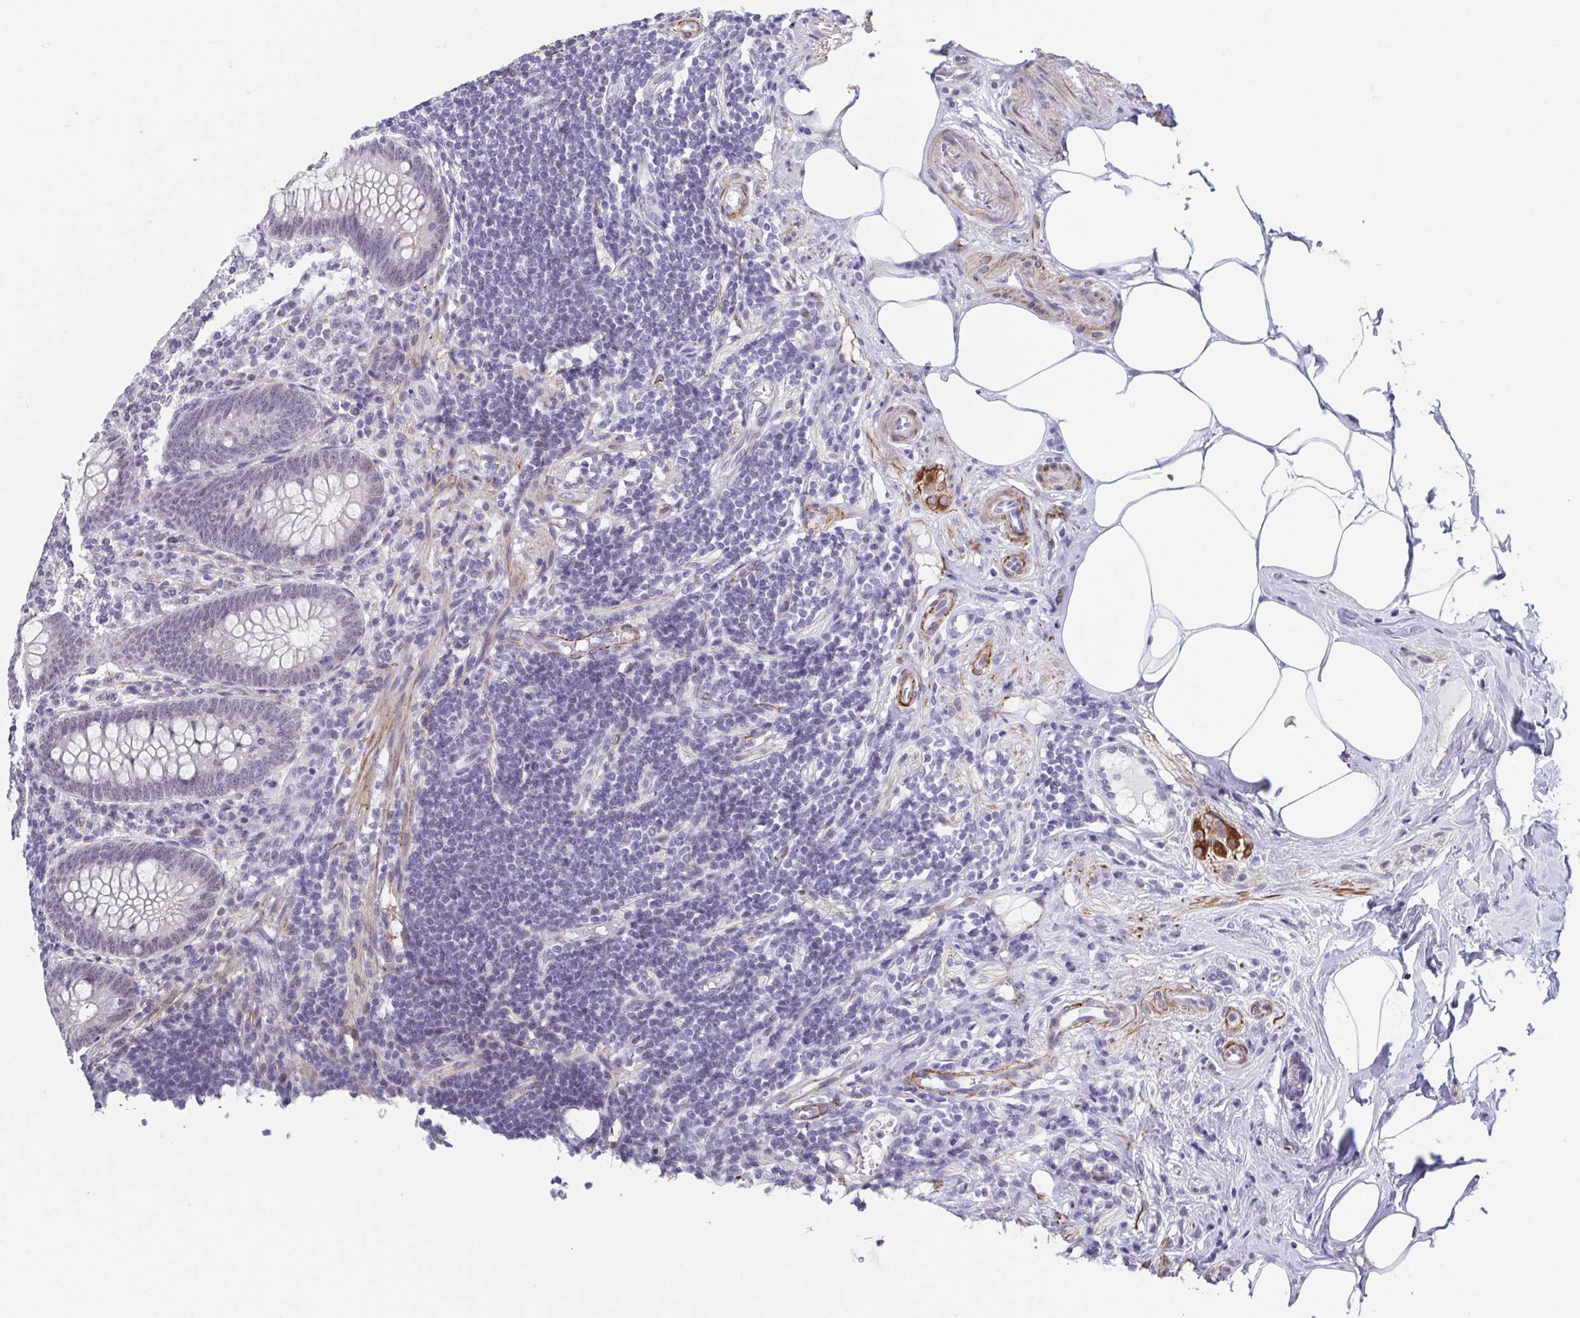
{"staining": {"intensity": "negative", "quantity": "none", "location": "none"}, "tissue": "appendix", "cell_type": "Glandular cells", "image_type": "normal", "snomed": [{"axis": "morphology", "description": "Normal tissue, NOS"}, {"axis": "topography", "description": "Appendix"}], "caption": "A micrograph of human appendix is negative for staining in glandular cells. The staining was performed using DAB (3,3'-diaminobenzidine) to visualize the protein expression in brown, while the nuclei were stained in blue with hematoxylin (Magnification: 20x).", "gene": "TMEM92", "patient": {"sex": "female", "age": 57}}